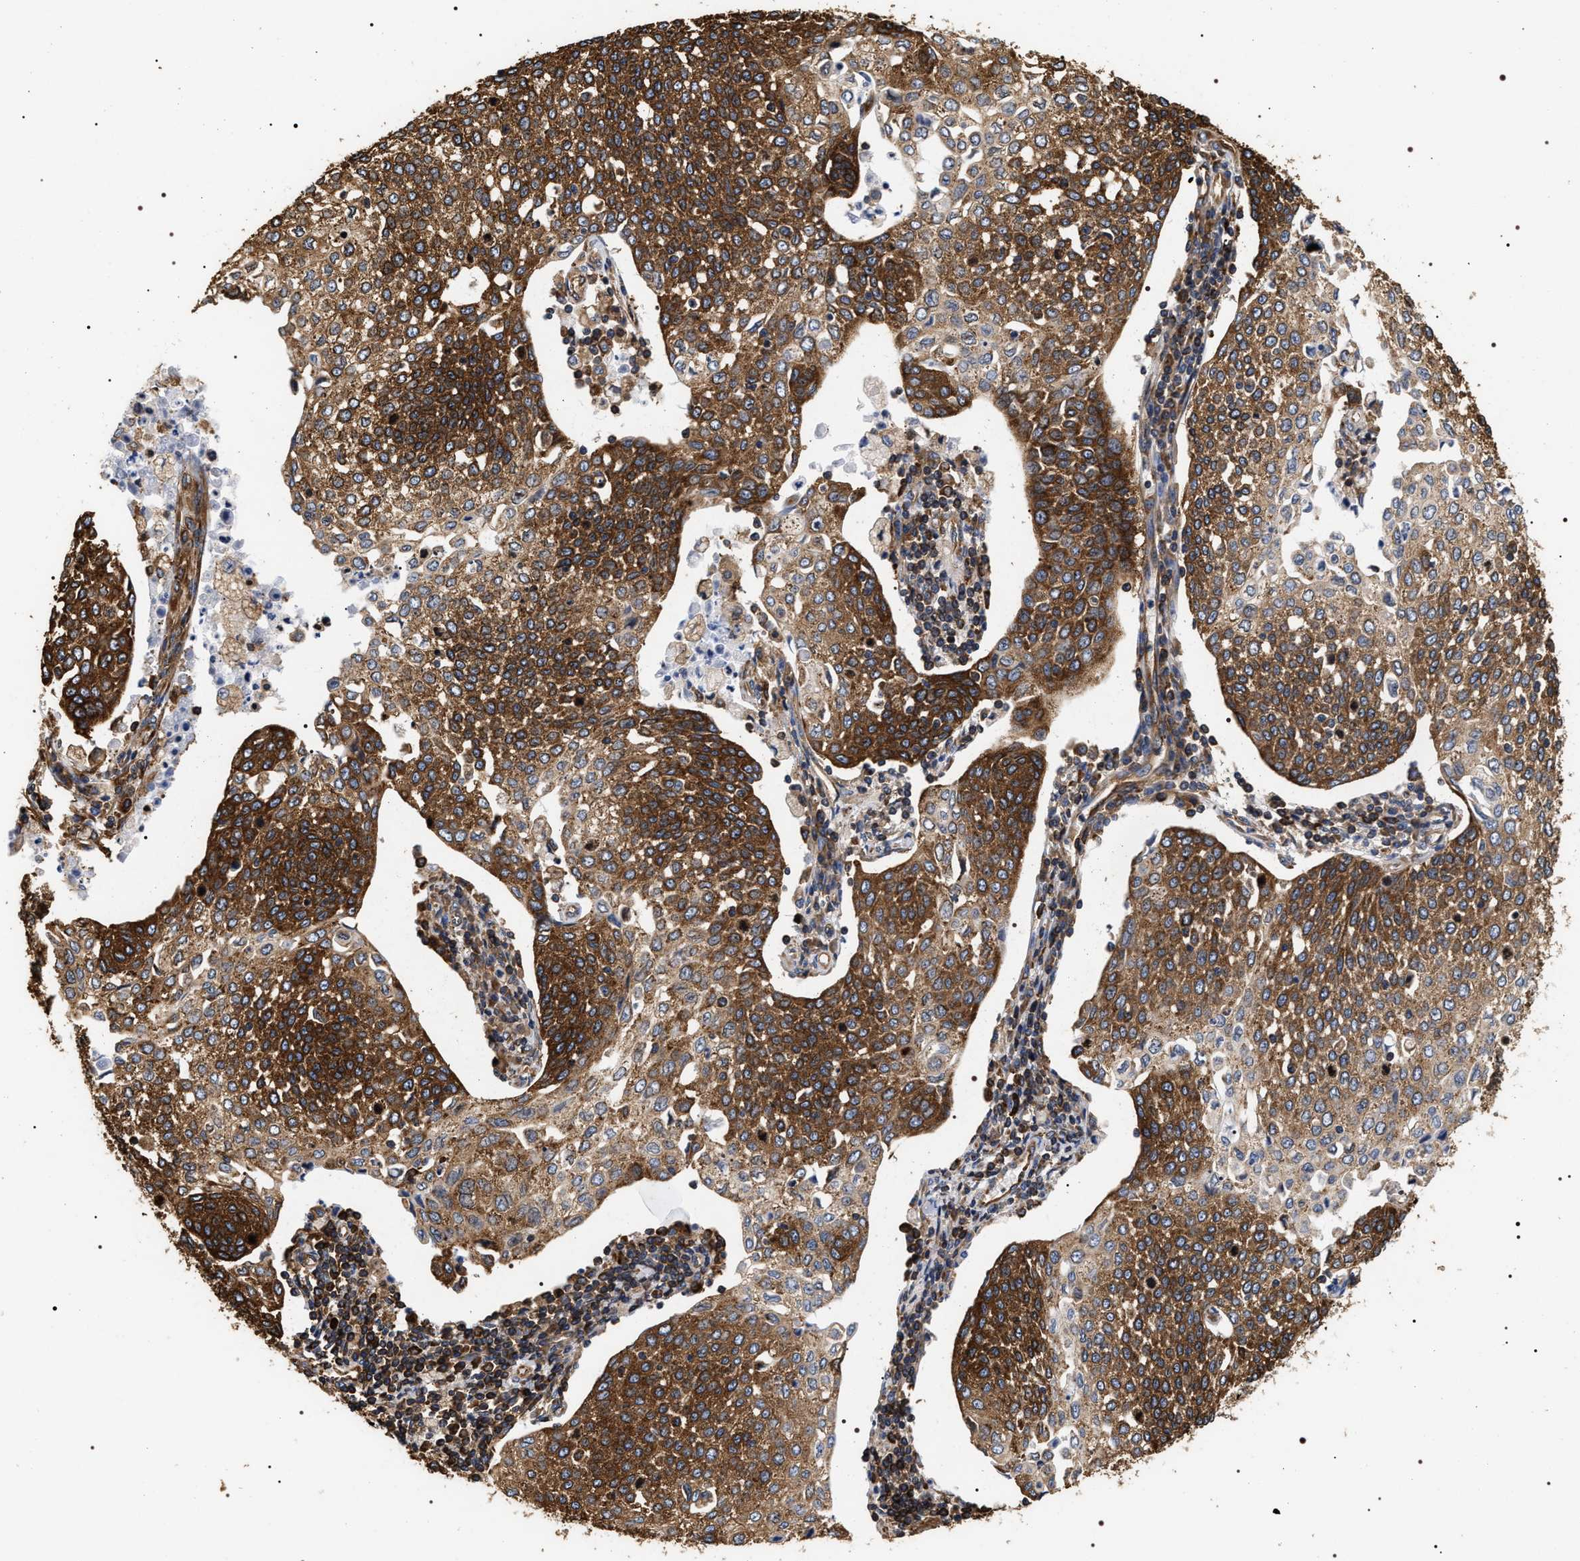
{"staining": {"intensity": "strong", "quantity": ">75%", "location": "cytoplasmic/membranous"}, "tissue": "cervical cancer", "cell_type": "Tumor cells", "image_type": "cancer", "snomed": [{"axis": "morphology", "description": "Squamous cell carcinoma, NOS"}, {"axis": "topography", "description": "Cervix"}], "caption": "Immunohistochemical staining of cervical cancer demonstrates high levels of strong cytoplasmic/membranous positivity in approximately >75% of tumor cells. (brown staining indicates protein expression, while blue staining denotes nuclei).", "gene": "SERBP1", "patient": {"sex": "female", "age": 34}}